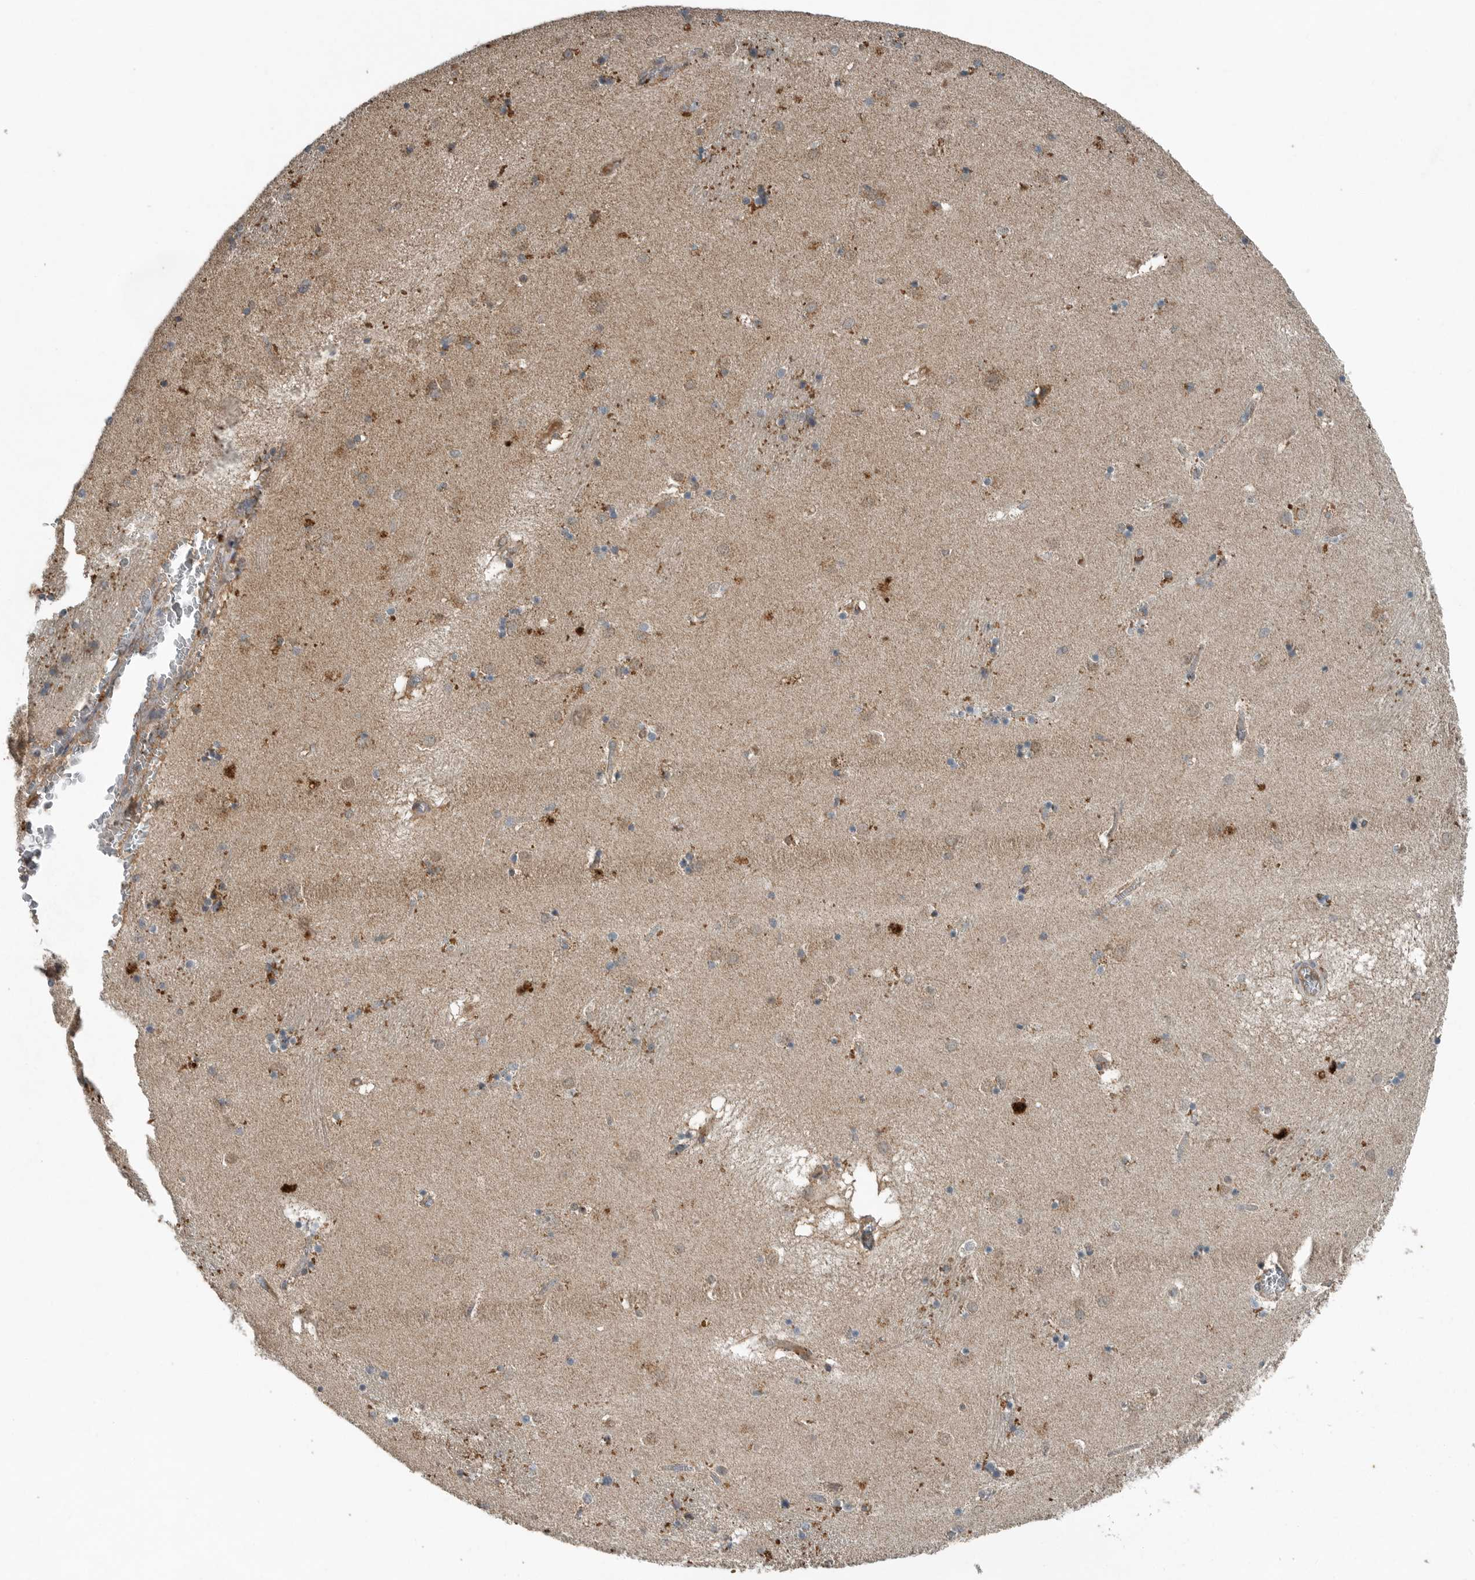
{"staining": {"intensity": "moderate", "quantity": "<25%", "location": "cytoplasmic/membranous"}, "tissue": "caudate", "cell_type": "Glial cells", "image_type": "normal", "snomed": [{"axis": "morphology", "description": "Normal tissue, NOS"}, {"axis": "topography", "description": "Lateral ventricle wall"}], "caption": "Approximately <25% of glial cells in unremarkable caudate exhibit moderate cytoplasmic/membranous protein positivity as visualized by brown immunohistochemical staining.", "gene": "IL6ST", "patient": {"sex": "male", "age": 70}}